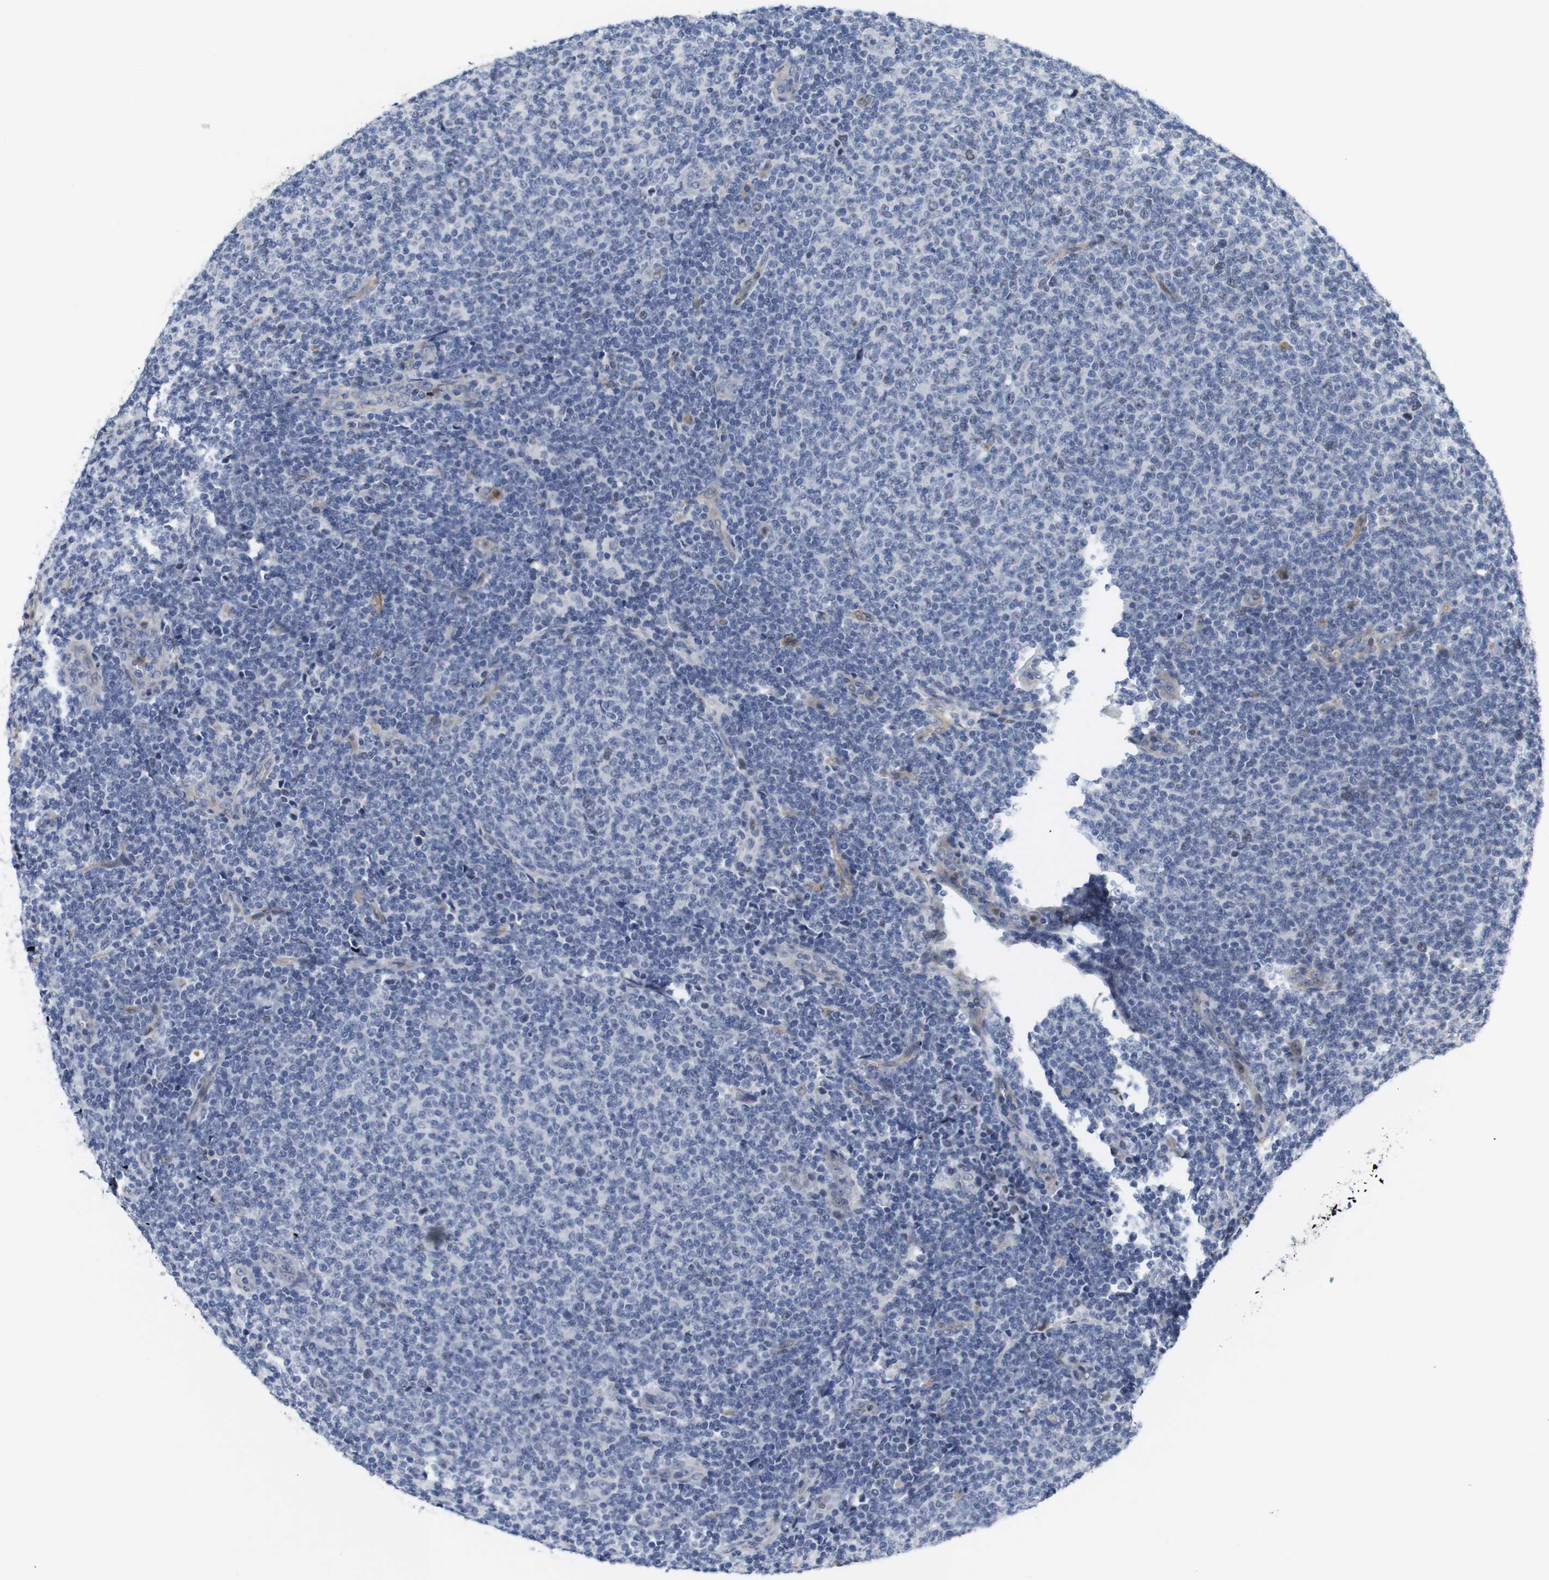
{"staining": {"intensity": "negative", "quantity": "none", "location": "none"}, "tissue": "lymphoma", "cell_type": "Tumor cells", "image_type": "cancer", "snomed": [{"axis": "morphology", "description": "Malignant lymphoma, non-Hodgkin's type, Low grade"}, {"axis": "topography", "description": "Lymph node"}], "caption": "IHC of lymphoma reveals no positivity in tumor cells.", "gene": "CYB561", "patient": {"sex": "male", "age": 66}}